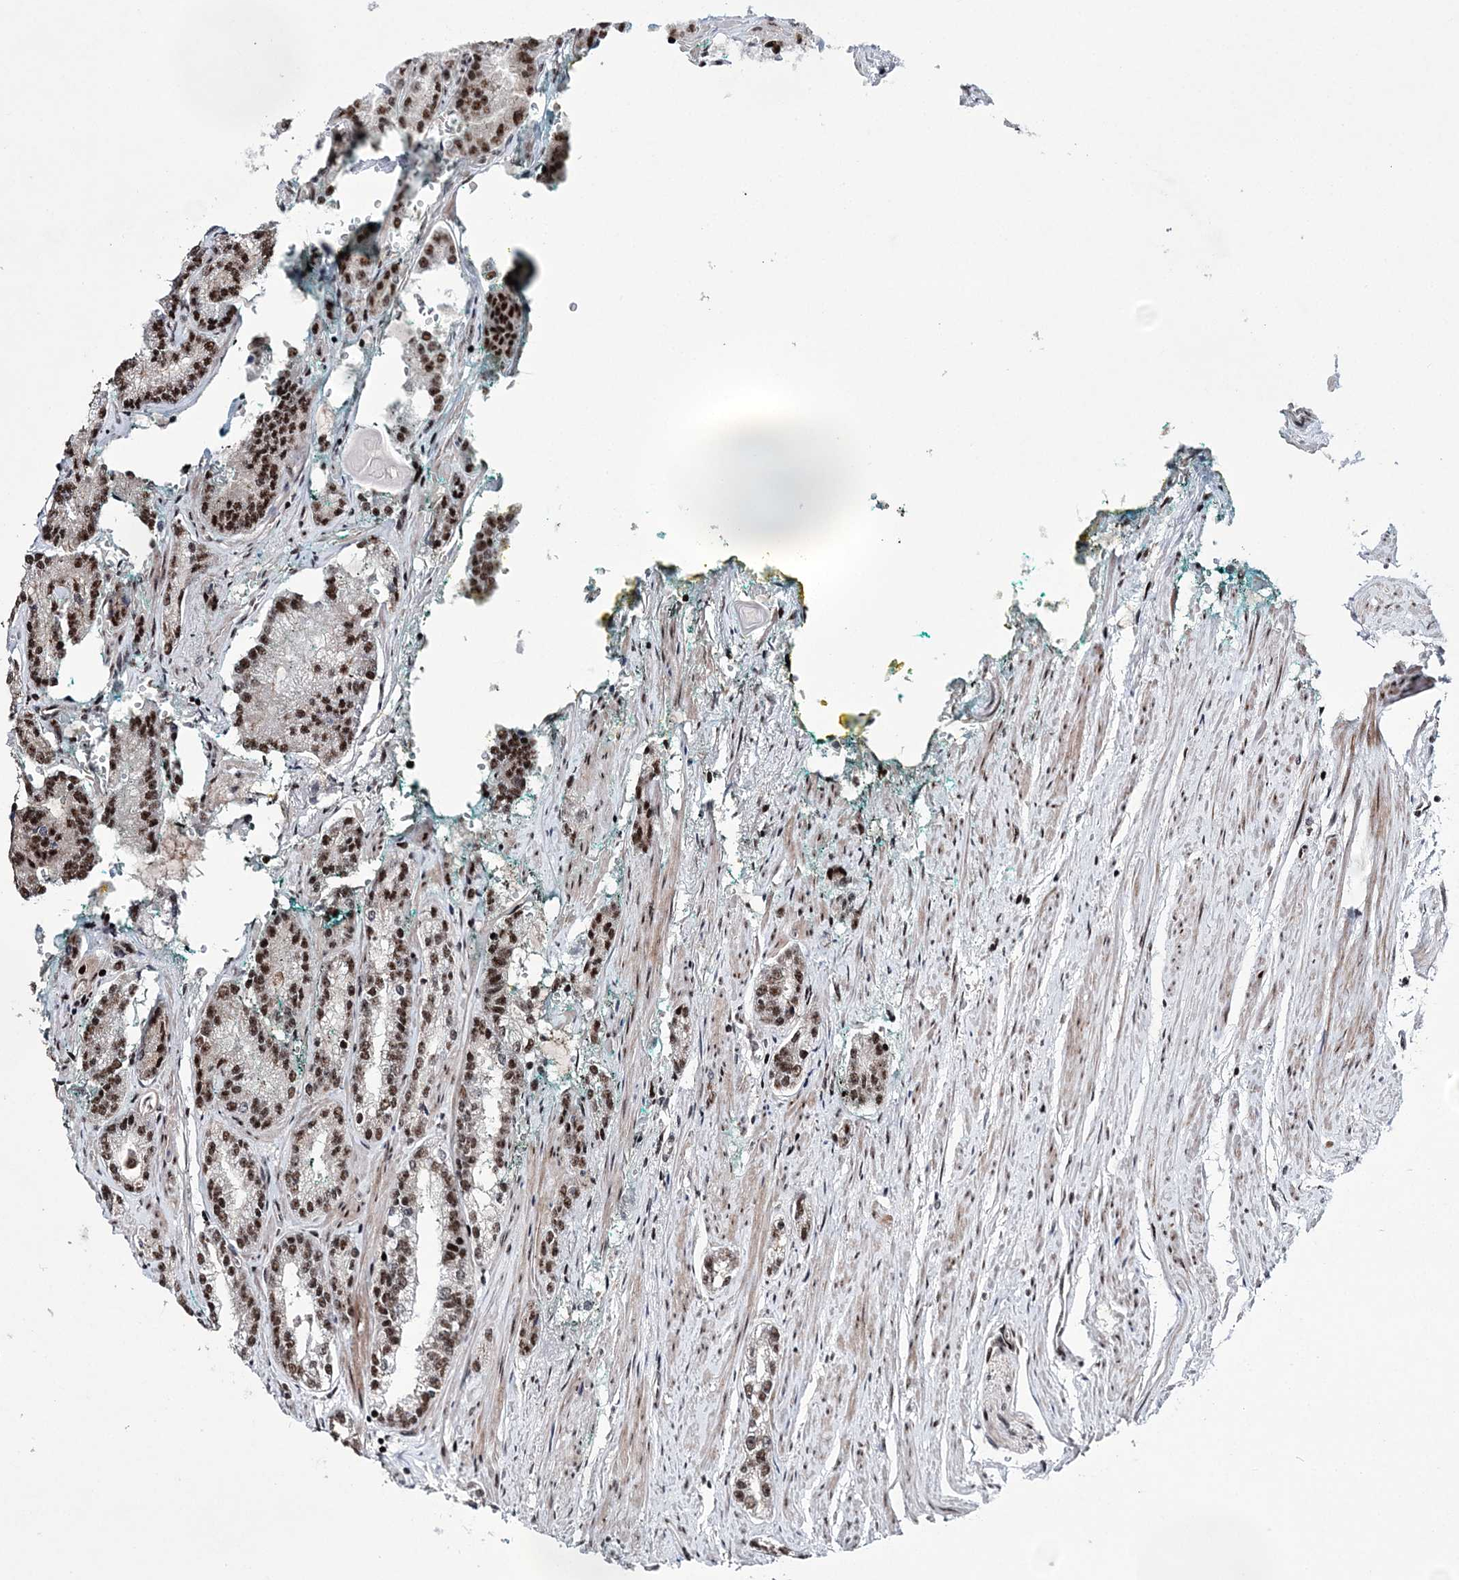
{"staining": {"intensity": "moderate", "quantity": "25%-75%", "location": "nuclear"}, "tissue": "prostate cancer", "cell_type": "Tumor cells", "image_type": "cancer", "snomed": [{"axis": "morphology", "description": "Adenocarcinoma, High grade"}, {"axis": "topography", "description": "Prostate"}], "caption": "Immunohistochemical staining of human prostate high-grade adenocarcinoma exhibits medium levels of moderate nuclear expression in approximately 25%-75% of tumor cells.", "gene": "TATDN2", "patient": {"sex": "male", "age": 71}}